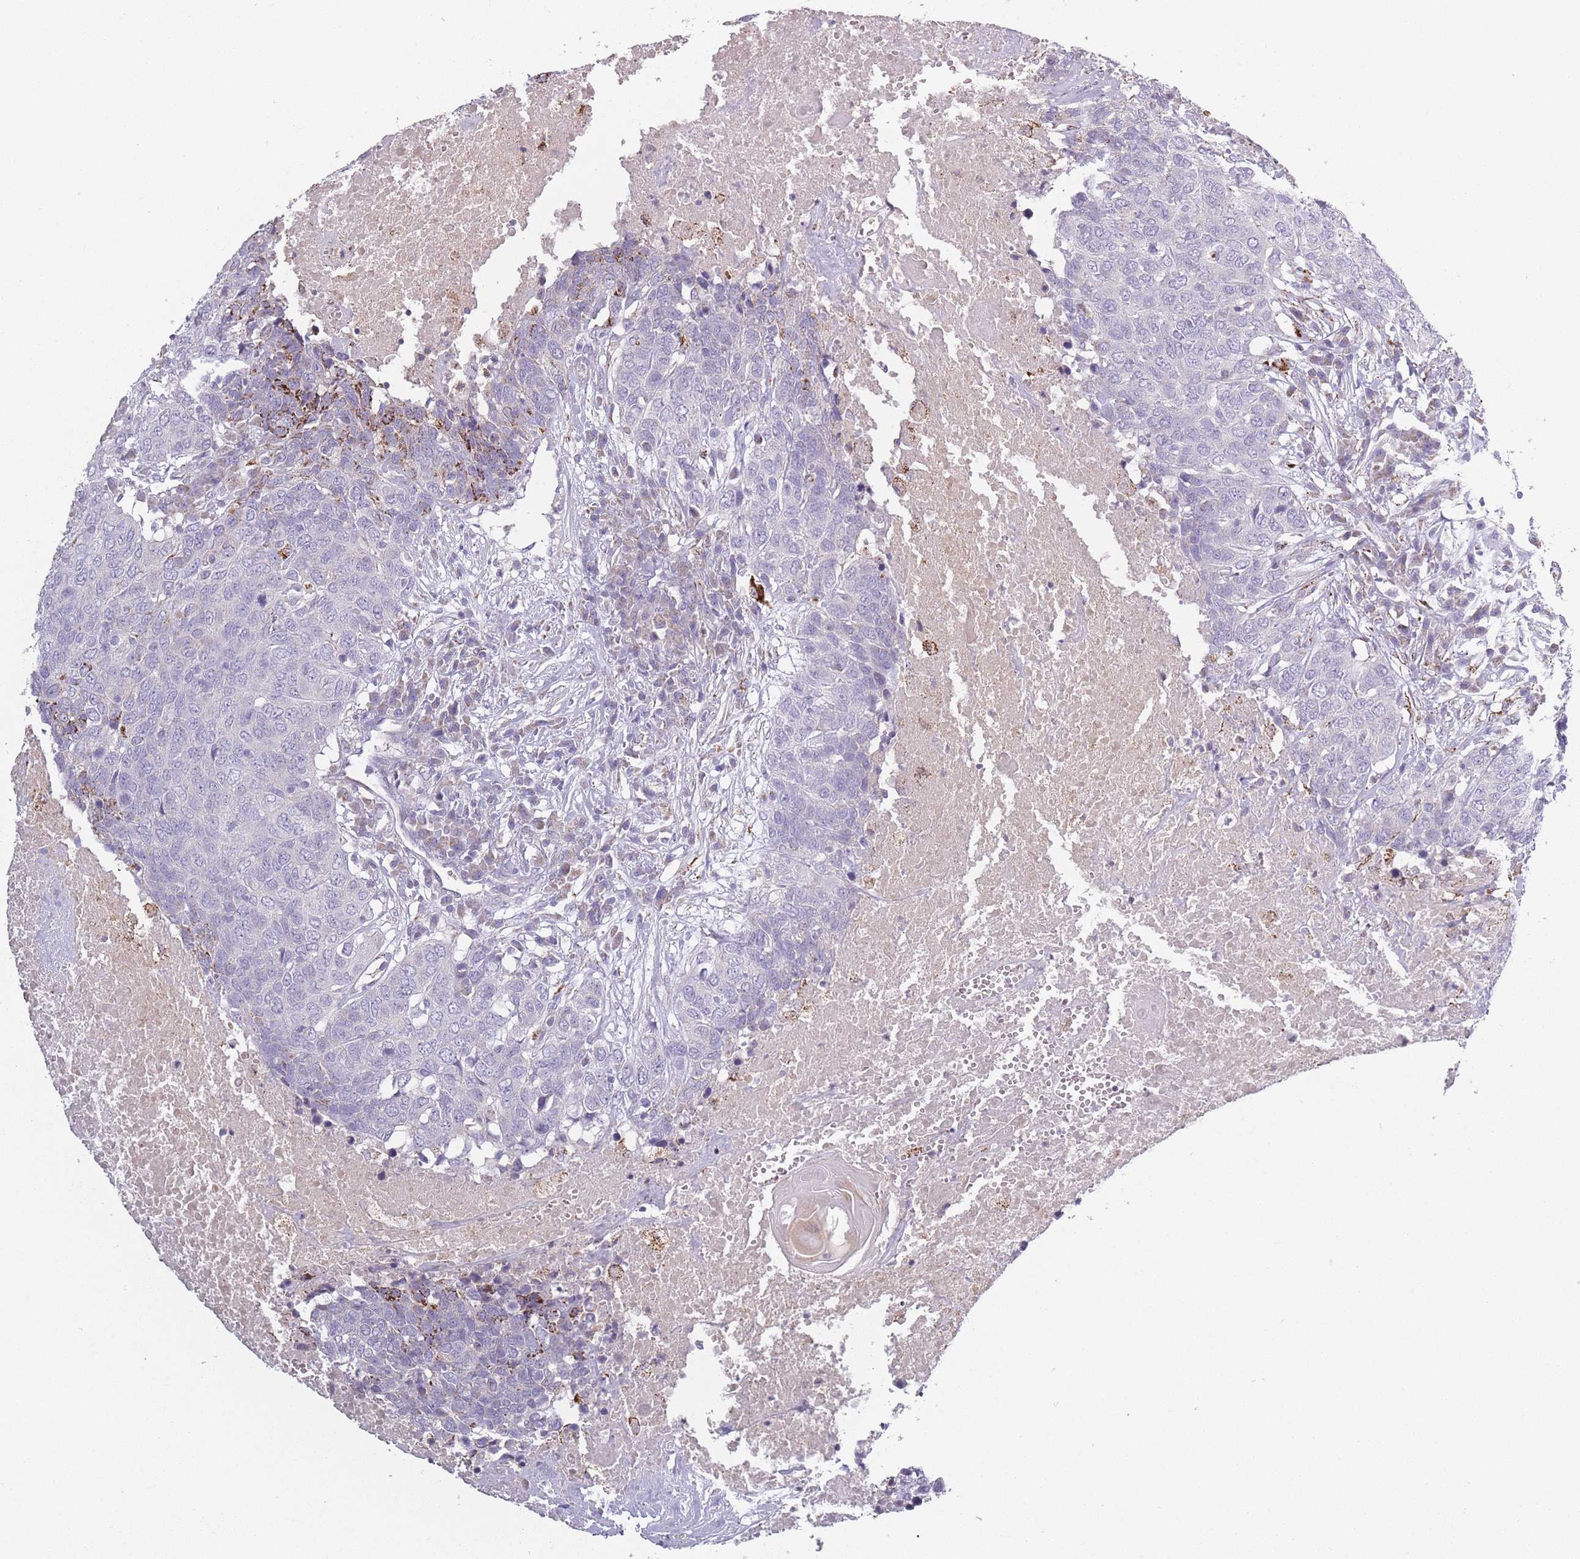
{"staining": {"intensity": "negative", "quantity": "none", "location": "none"}, "tissue": "head and neck cancer", "cell_type": "Tumor cells", "image_type": "cancer", "snomed": [{"axis": "morphology", "description": "Squamous cell carcinoma, NOS"}, {"axis": "topography", "description": "Head-Neck"}], "caption": "An IHC photomicrograph of head and neck squamous cell carcinoma is shown. There is no staining in tumor cells of head and neck squamous cell carcinoma. (Immunohistochemistry (ihc), brightfield microscopy, high magnification).", "gene": "PEX11B", "patient": {"sex": "male", "age": 66}}